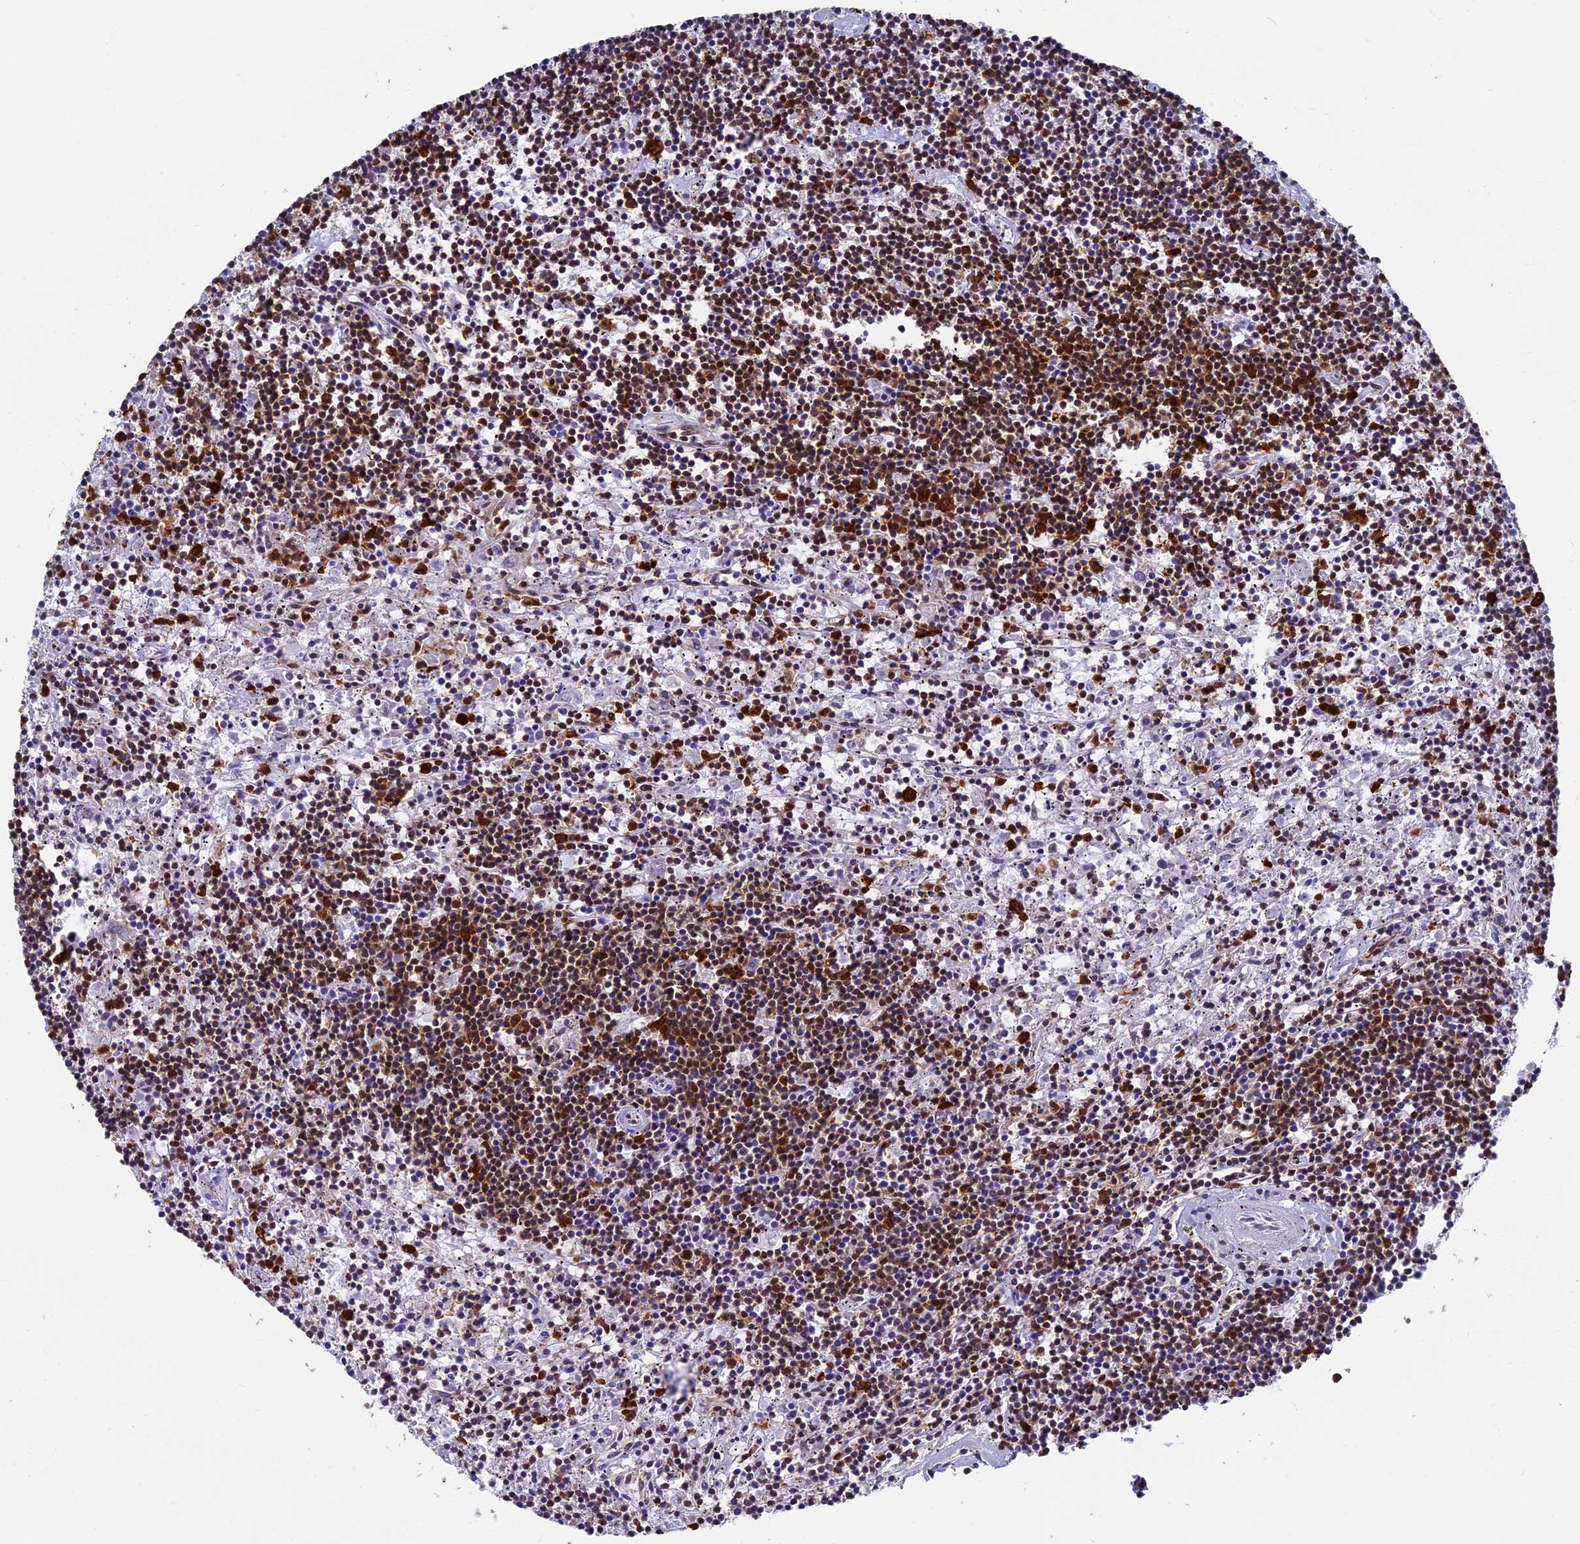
{"staining": {"intensity": "moderate", "quantity": "25%-75%", "location": "cytoplasmic/membranous,nuclear"}, "tissue": "lymphoma", "cell_type": "Tumor cells", "image_type": "cancer", "snomed": [{"axis": "morphology", "description": "Malignant lymphoma, non-Hodgkin's type, Low grade"}, {"axis": "topography", "description": "Spleen"}], "caption": "A histopathology image showing moderate cytoplasmic/membranous and nuclear positivity in approximately 25%-75% of tumor cells in lymphoma, as visualized by brown immunohistochemical staining.", "gene": "YBX1", "patient": {"sex": "male", "age": 76}}